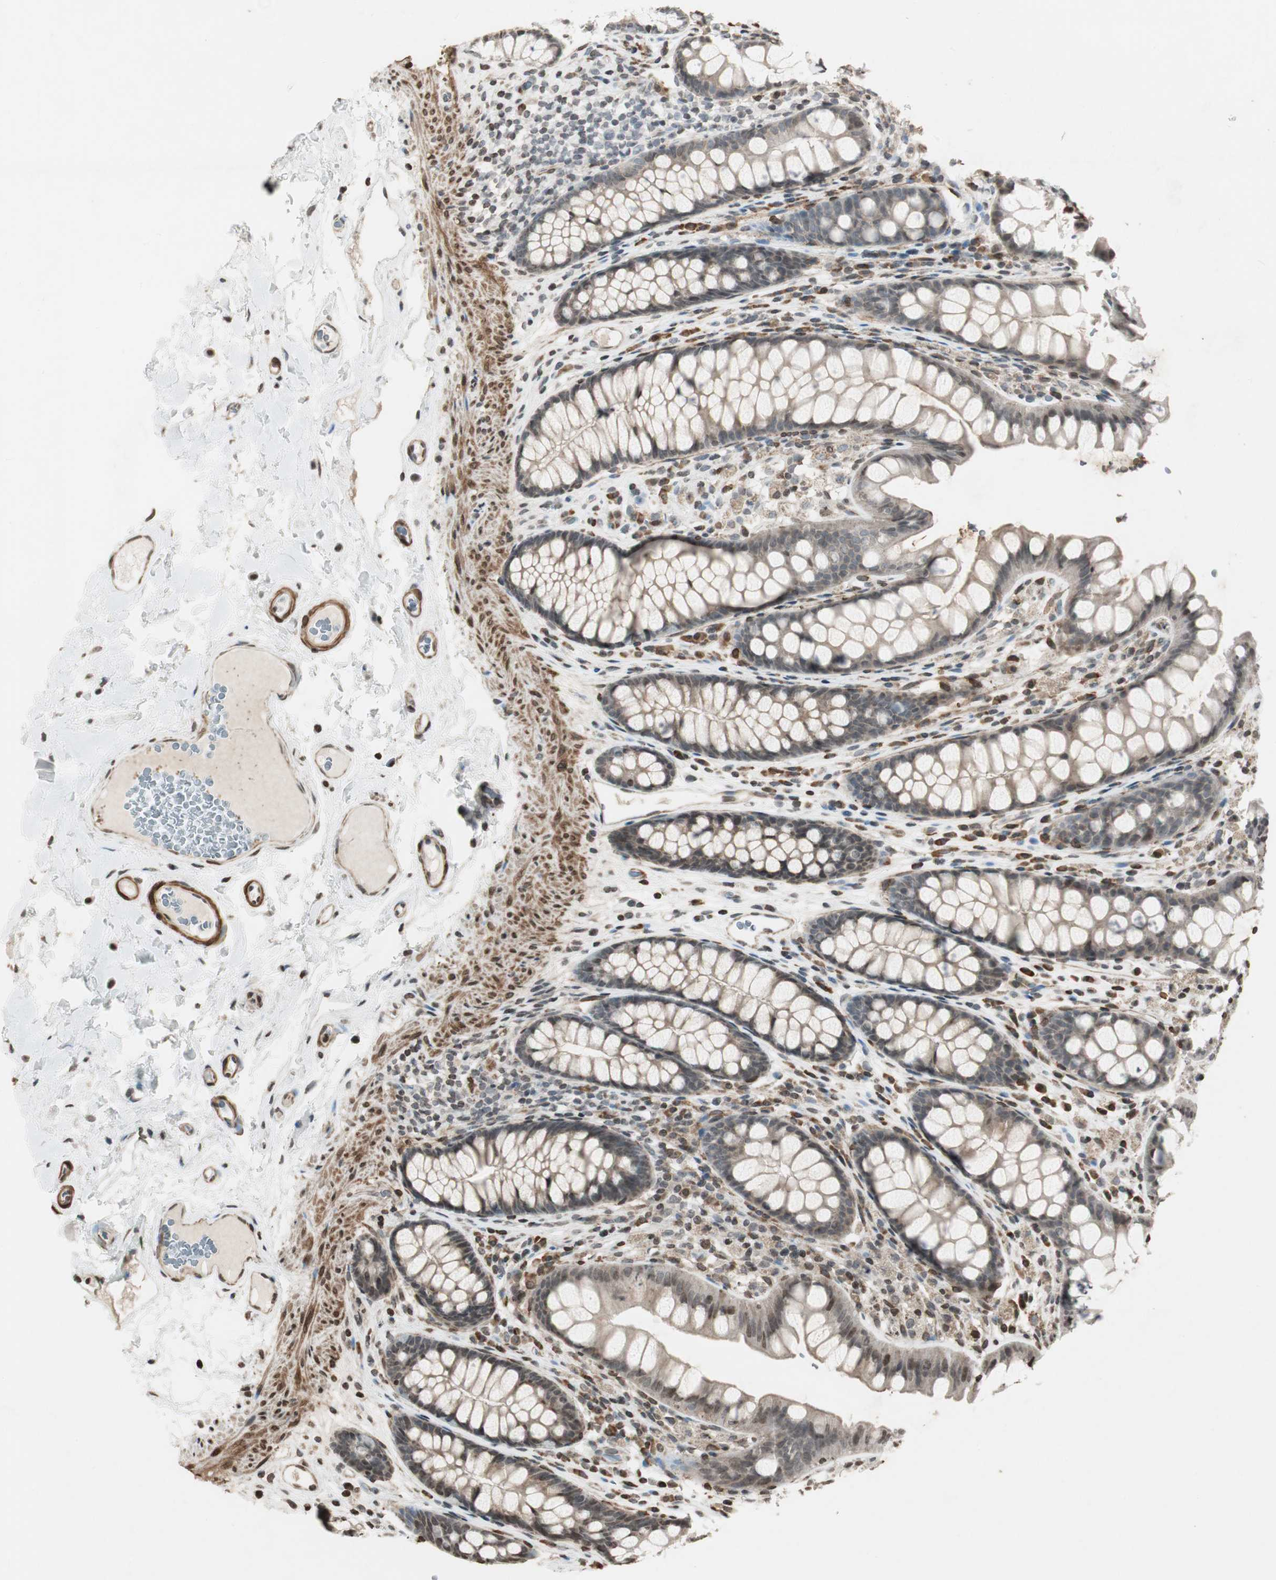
{"staining": {"intensity": "moderate", "quantity": ">75%", "location": "cytoplasmic/membranous,nuclear"}, "tissue": "colon", "cell_type": "Endothelial cells", "image_type": "normal", "snomed": [{"axis": "morphology", "description": "Normal tissue, NOS"}, {"axis": "topography", "description": "Colon"}], "caption": "Moderate cytoplasmic/membranous,nuclear staining for a protein is appreciated in approximately >75% of endothelial cells of normal colon using immunohistochemistry (IHC).", "gene": "PRKG1", "patient": {"sex": "female", "age": 55}}